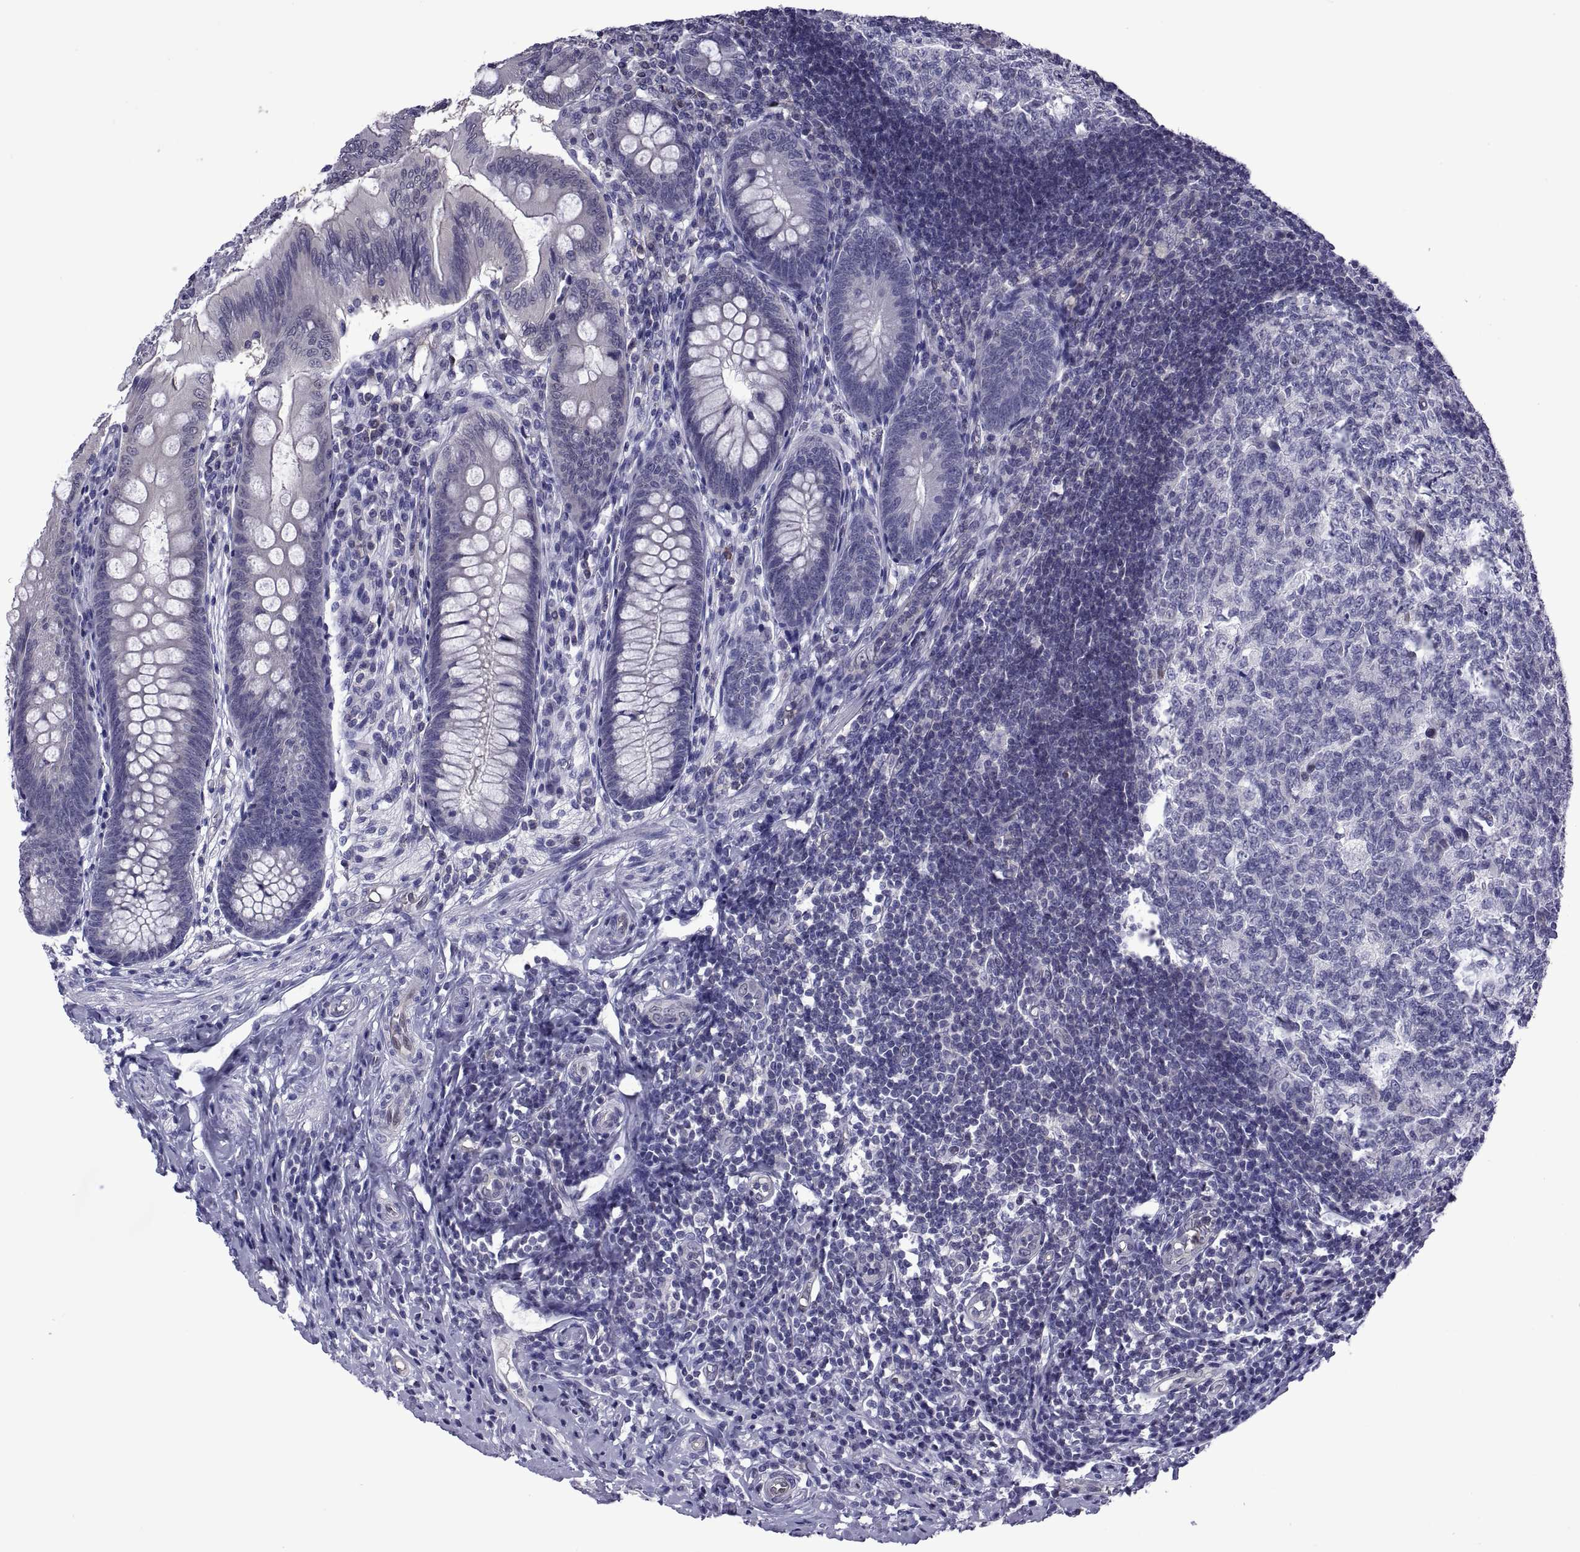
{"staining": {"intensity": "negative", "quantity": "none", "location": "none"}, "tissue": "appendix", "cell_type": "Glandular cells", "image_type": "normal", "snomed": [{"axis": "morphology", "description": "Normal tissue, NOS"}, {"axis": "morphology", "description": "Inflammation, NOS"}, {"axis": "topography", "description": "Appendix"}], "caption": "Photomicrograph shows no protein expression in glandular cells of benign appendix. Brightfield microscopy of immunohistochemistry stained with DAB (brown) and hematoxylin (blue), captured at high magnification.", "gene": "LCN9", "patient": {"sex": "male", "age": 16}}